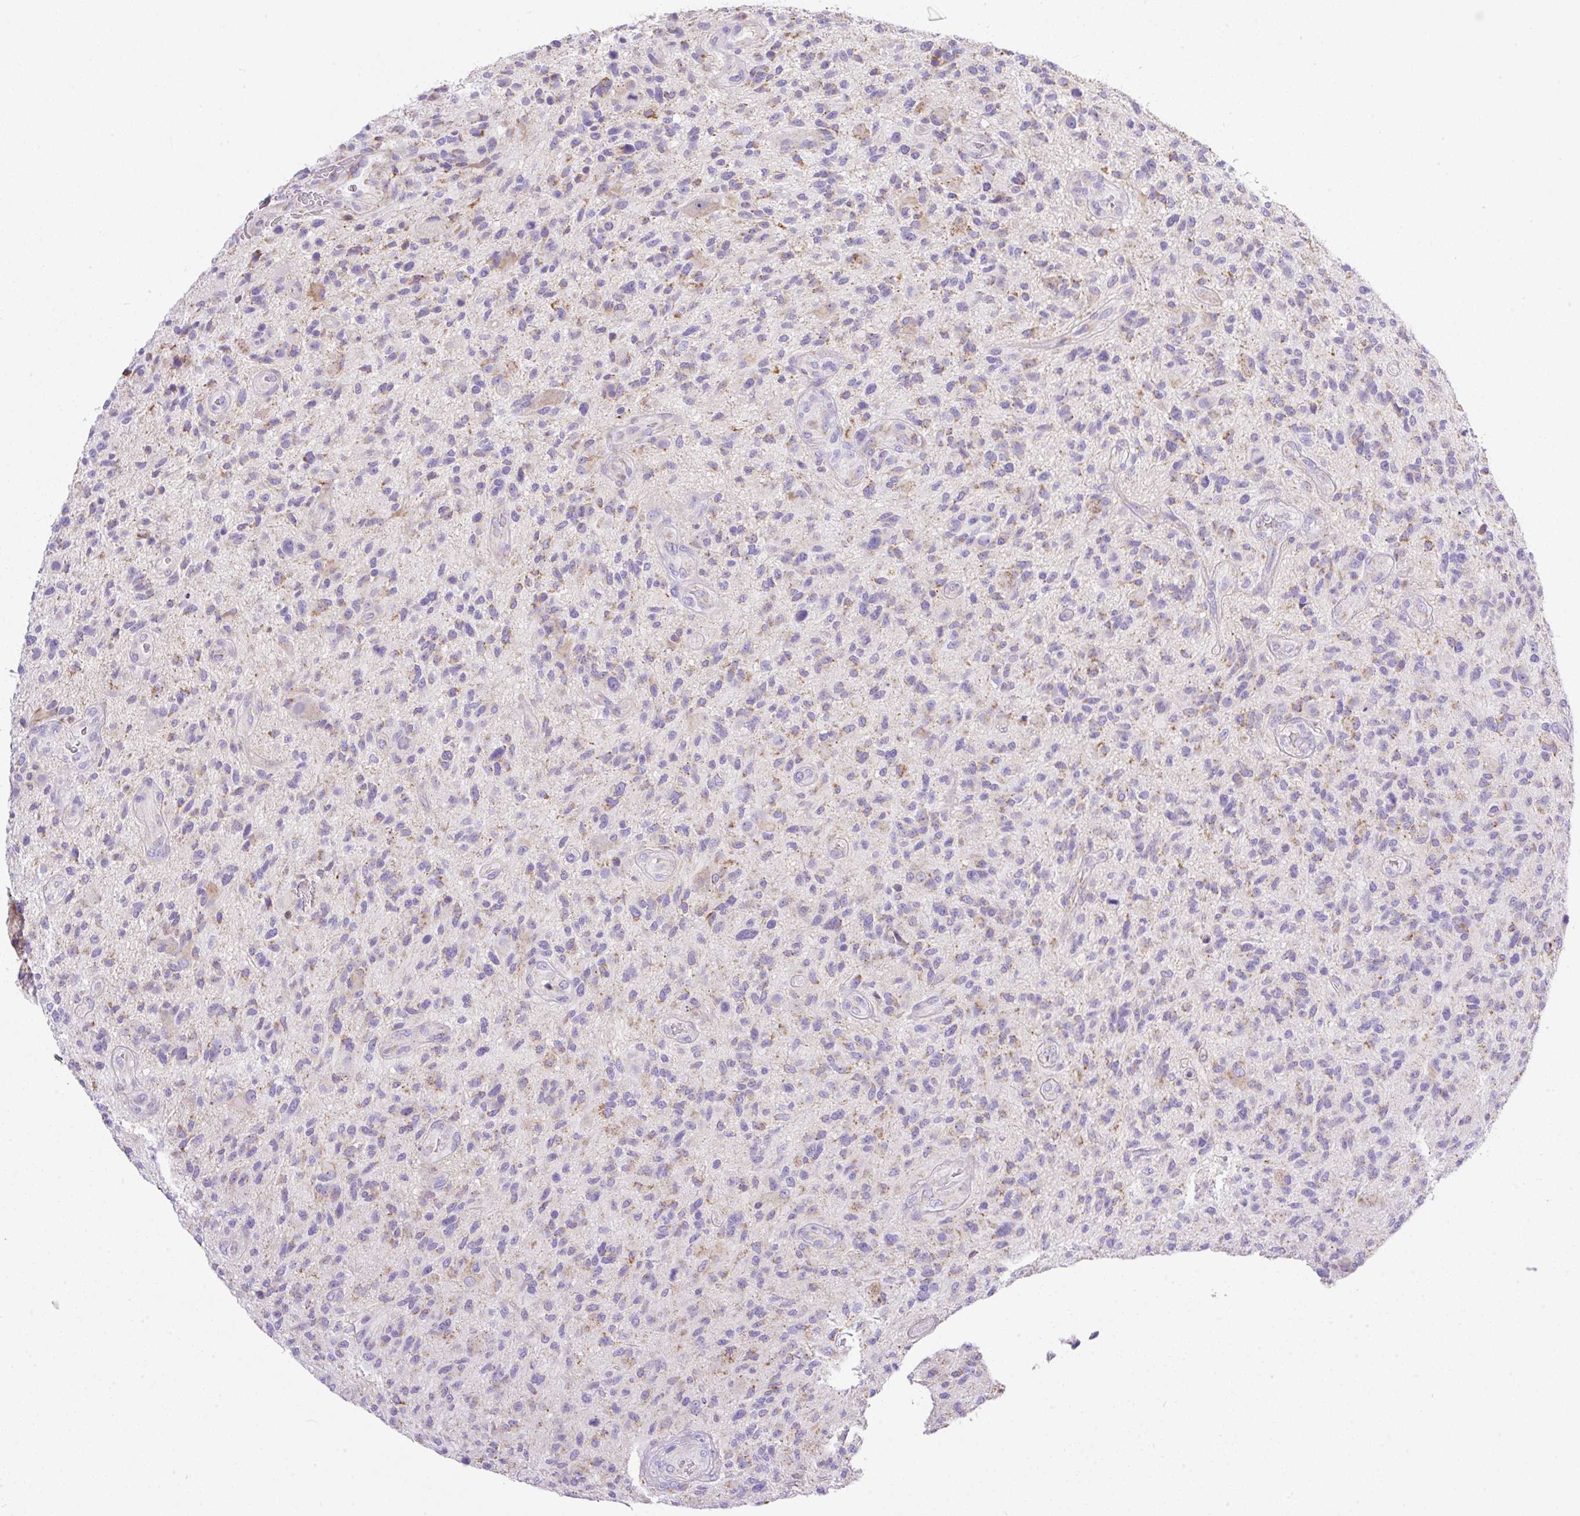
{"staining": {"intensity": "weak", "quantity": "<25%", "location": "cytoplasmic/membranous"}, "tissue": "glioma", "cell_type": "Tumor cells", "image_type": "cancer", "snomed": [{"axis": "morphology", "description": "Glioma, malignant, High grade"}, {"axis": "topography", "description": "Brain"}], "caption": "Immunohistochemistry (IHC) of high-grade glioma (malignant) reveals no positivity in tumor cells. Nuclei are stained in blue.", "gene": "NF1", "patient": {"sex": "male", "age": 47}}